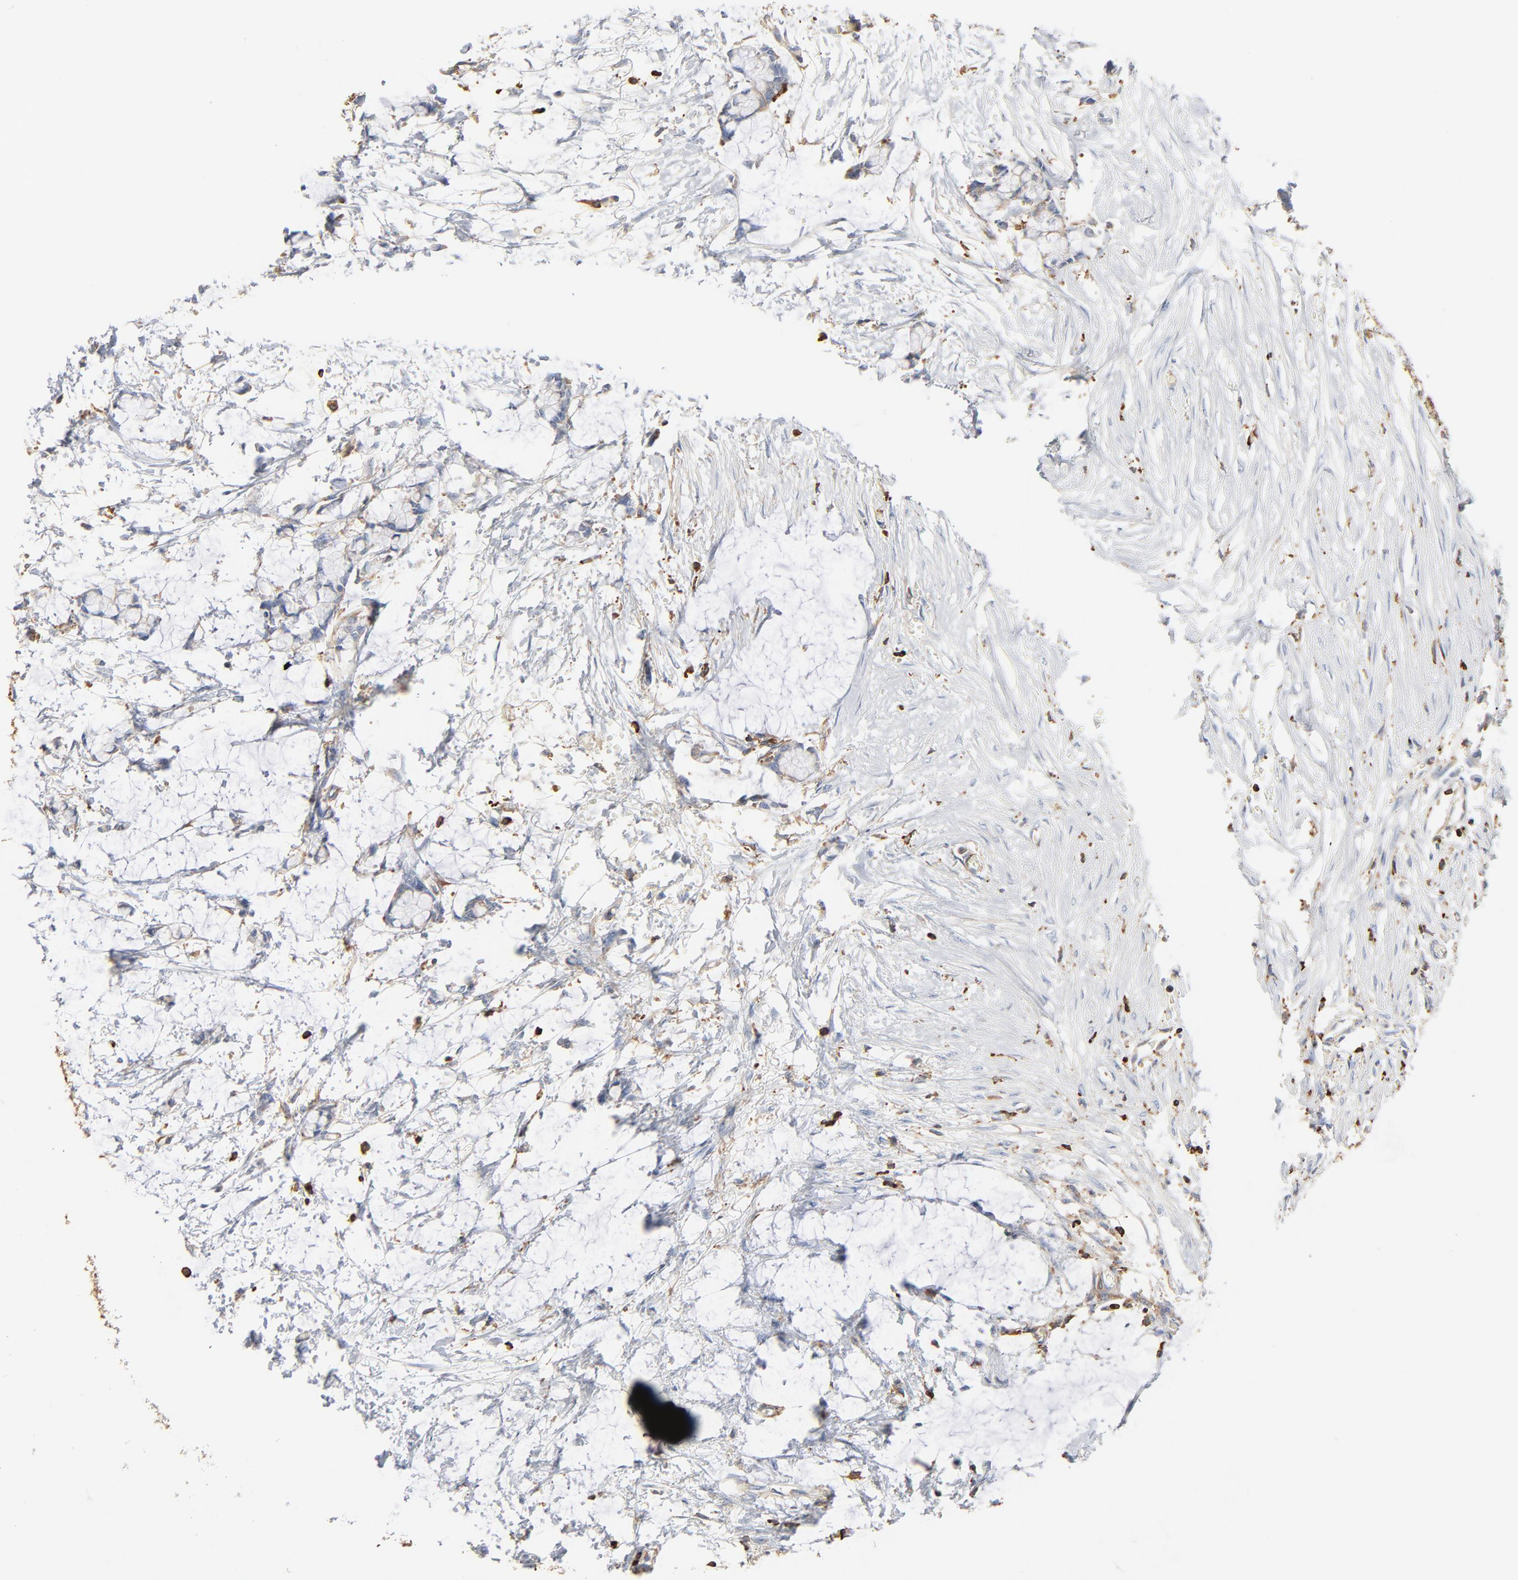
{"staining": {"intensity": "negative", "quantity": "none", "location": "none"}, "tissue": "colorectal cancer", "cell_type": "Tumor cells", "image_type": "cancer", "snomed": [{"axis": "morphology", "description": "Normal tissue, NOS"}, {"axis": "morphology", "description": "Adenocarcinoma, NOS"}, {"axis": "topography", "description": "Colon"}, {"axis": "topography", "description": "Peripheral nerve tissue"}], "caption": "This histopathology image is of colorectal cancer (adenocarcinoma) stained with immunohistochemistry (IHC) to label a protein in brown with the nuclei are counter-stained blue. There is no positivity in tumor cells. The staining was performed using DAB to visualize the protein expression in brown, while the nuclei were stained in blue with hematoxylin (Magnification: 20x).", "gene": "SH3KBP1", "patient": {"sex": "male", "age": 14}}